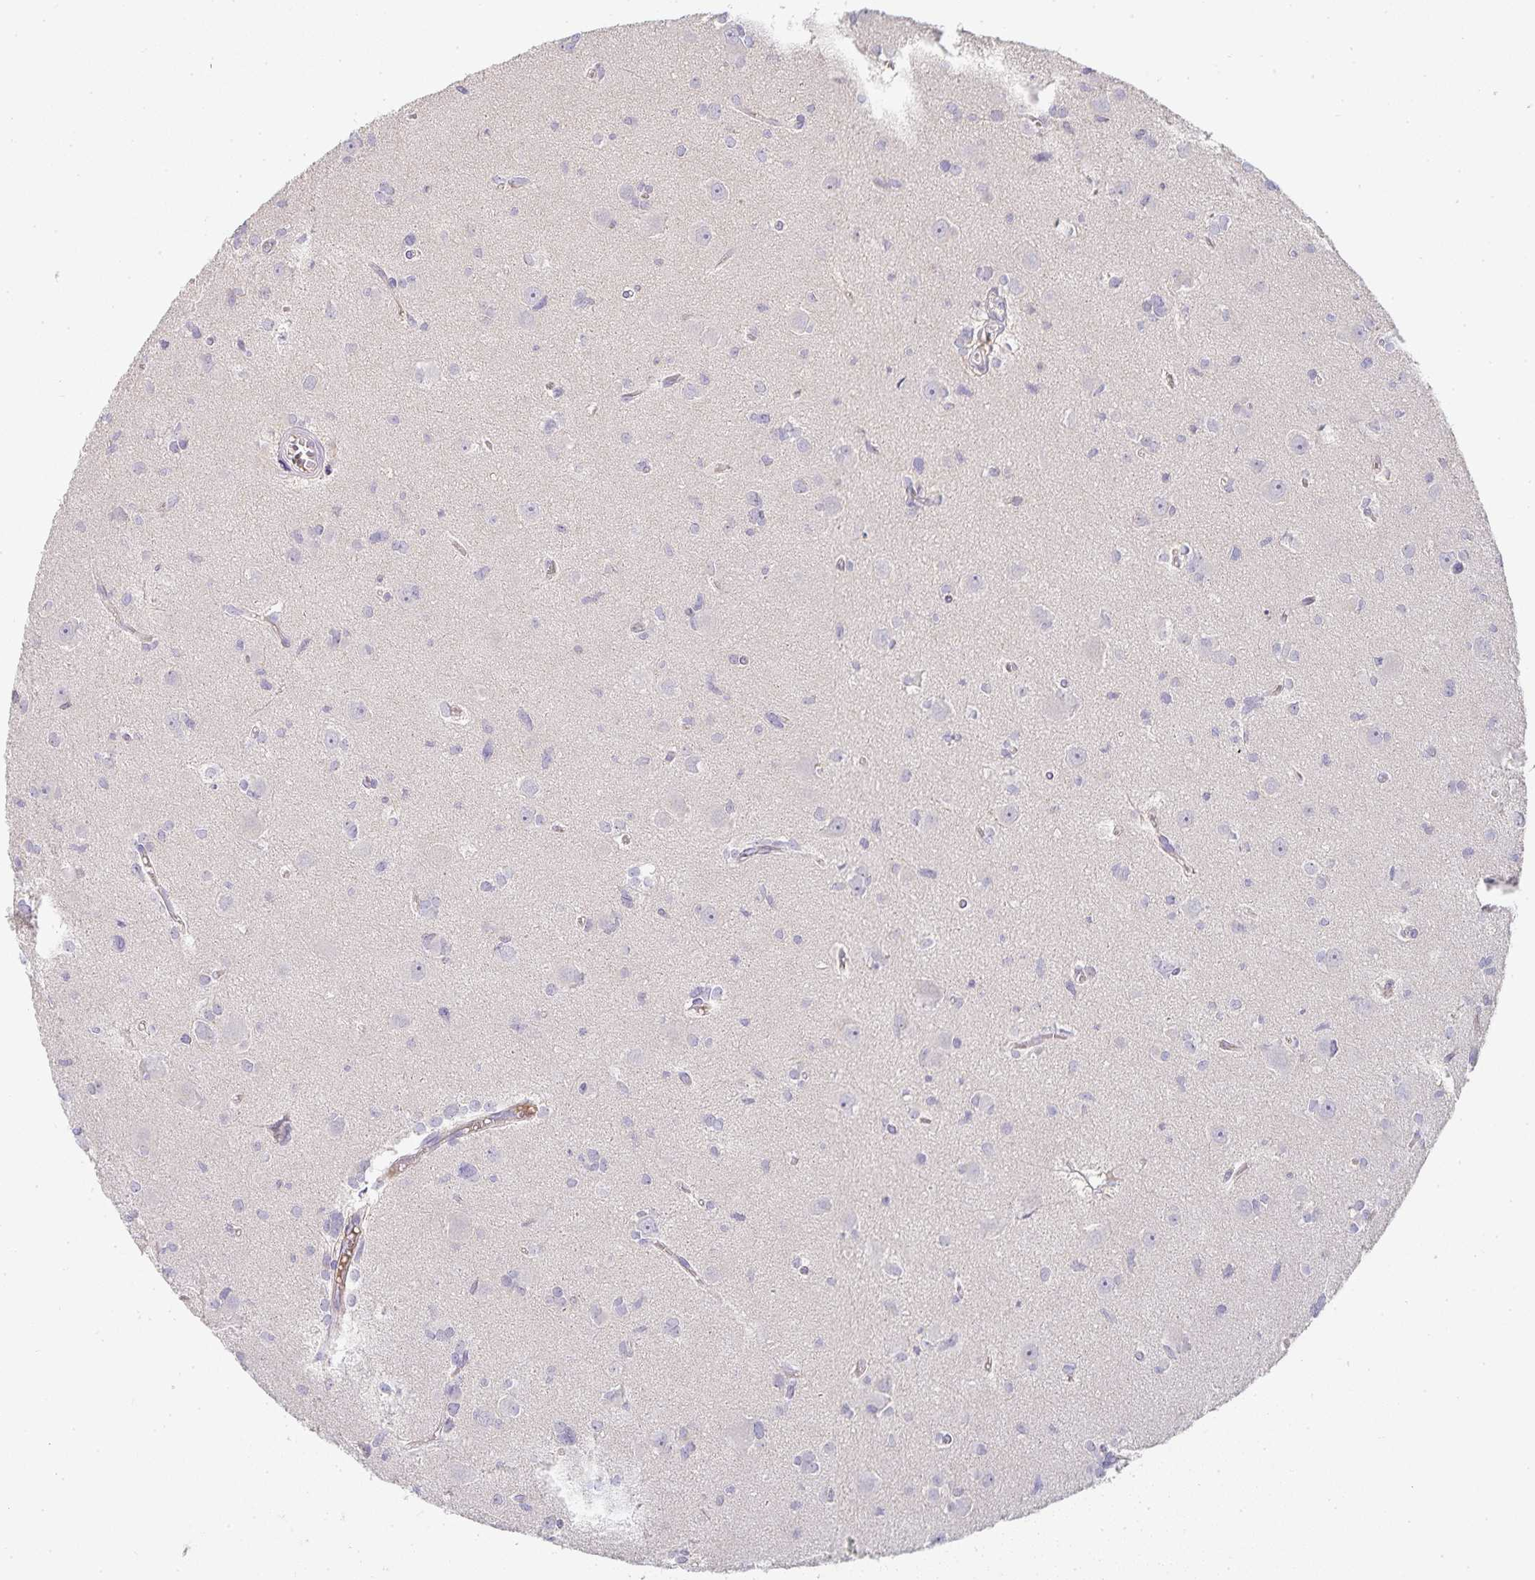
{"staining": {"intensity": "negative", "quantity": "none", "location": "none"}, "tissue": "glioma", "cell_type": "Tumor cells", "image_type": "cancer", "snomed": [{"axis": "morphology", "description": "Glioma, malignant, High grade"}, {"axis": "topography", "description": "Brain"}], "caption": "Immunohistochemical staining of malignant glioma (high-grade) demonstrates no significant expression in tumor cells.", "gene": "GATA3", "patient": {"sex": "male", "age": 23}}